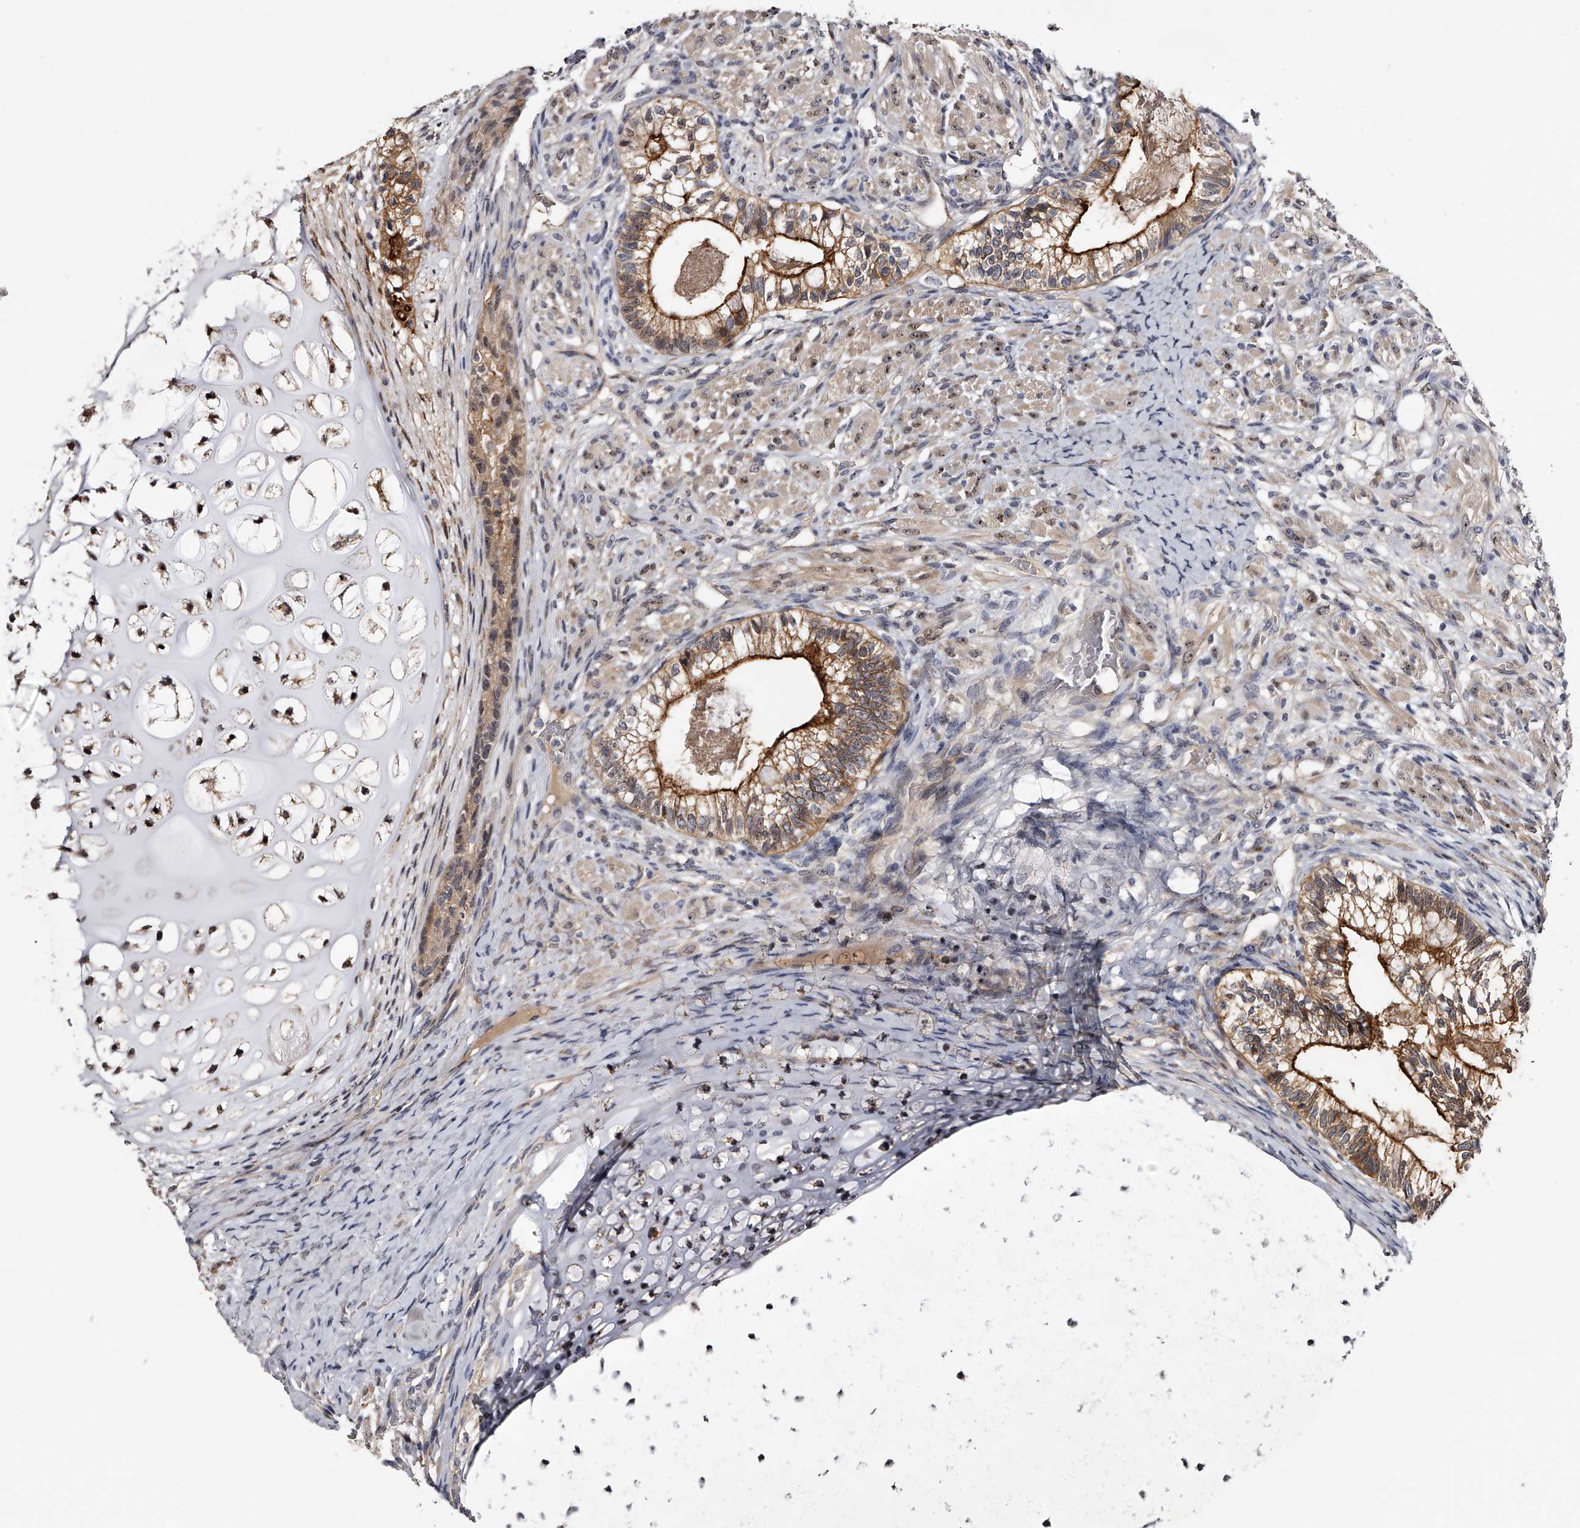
{"staining": {"intensity": "moderate", "quantity": ">75%", "location": "cytoplasmic/membranous"}, "tissue": "testis cancer", "cell_type": "Tumor cells", "image_type": "cancer", "snomed": [{"axis": "morphology", "description": "Seminoma, NOS"}, {"axis": "morphology", "description": "Carcinoma, Embryonal, NOS"}, {"axis": "topography", "description": "Testis"}], "caption": "Human testis cancer stained with a brown dye demonstrates moderate cytoplasmic/membranous positive staining in about >75% of tumor cells.", "gene": "MDN1", "patient": {"sex": "male", "age": 28}}